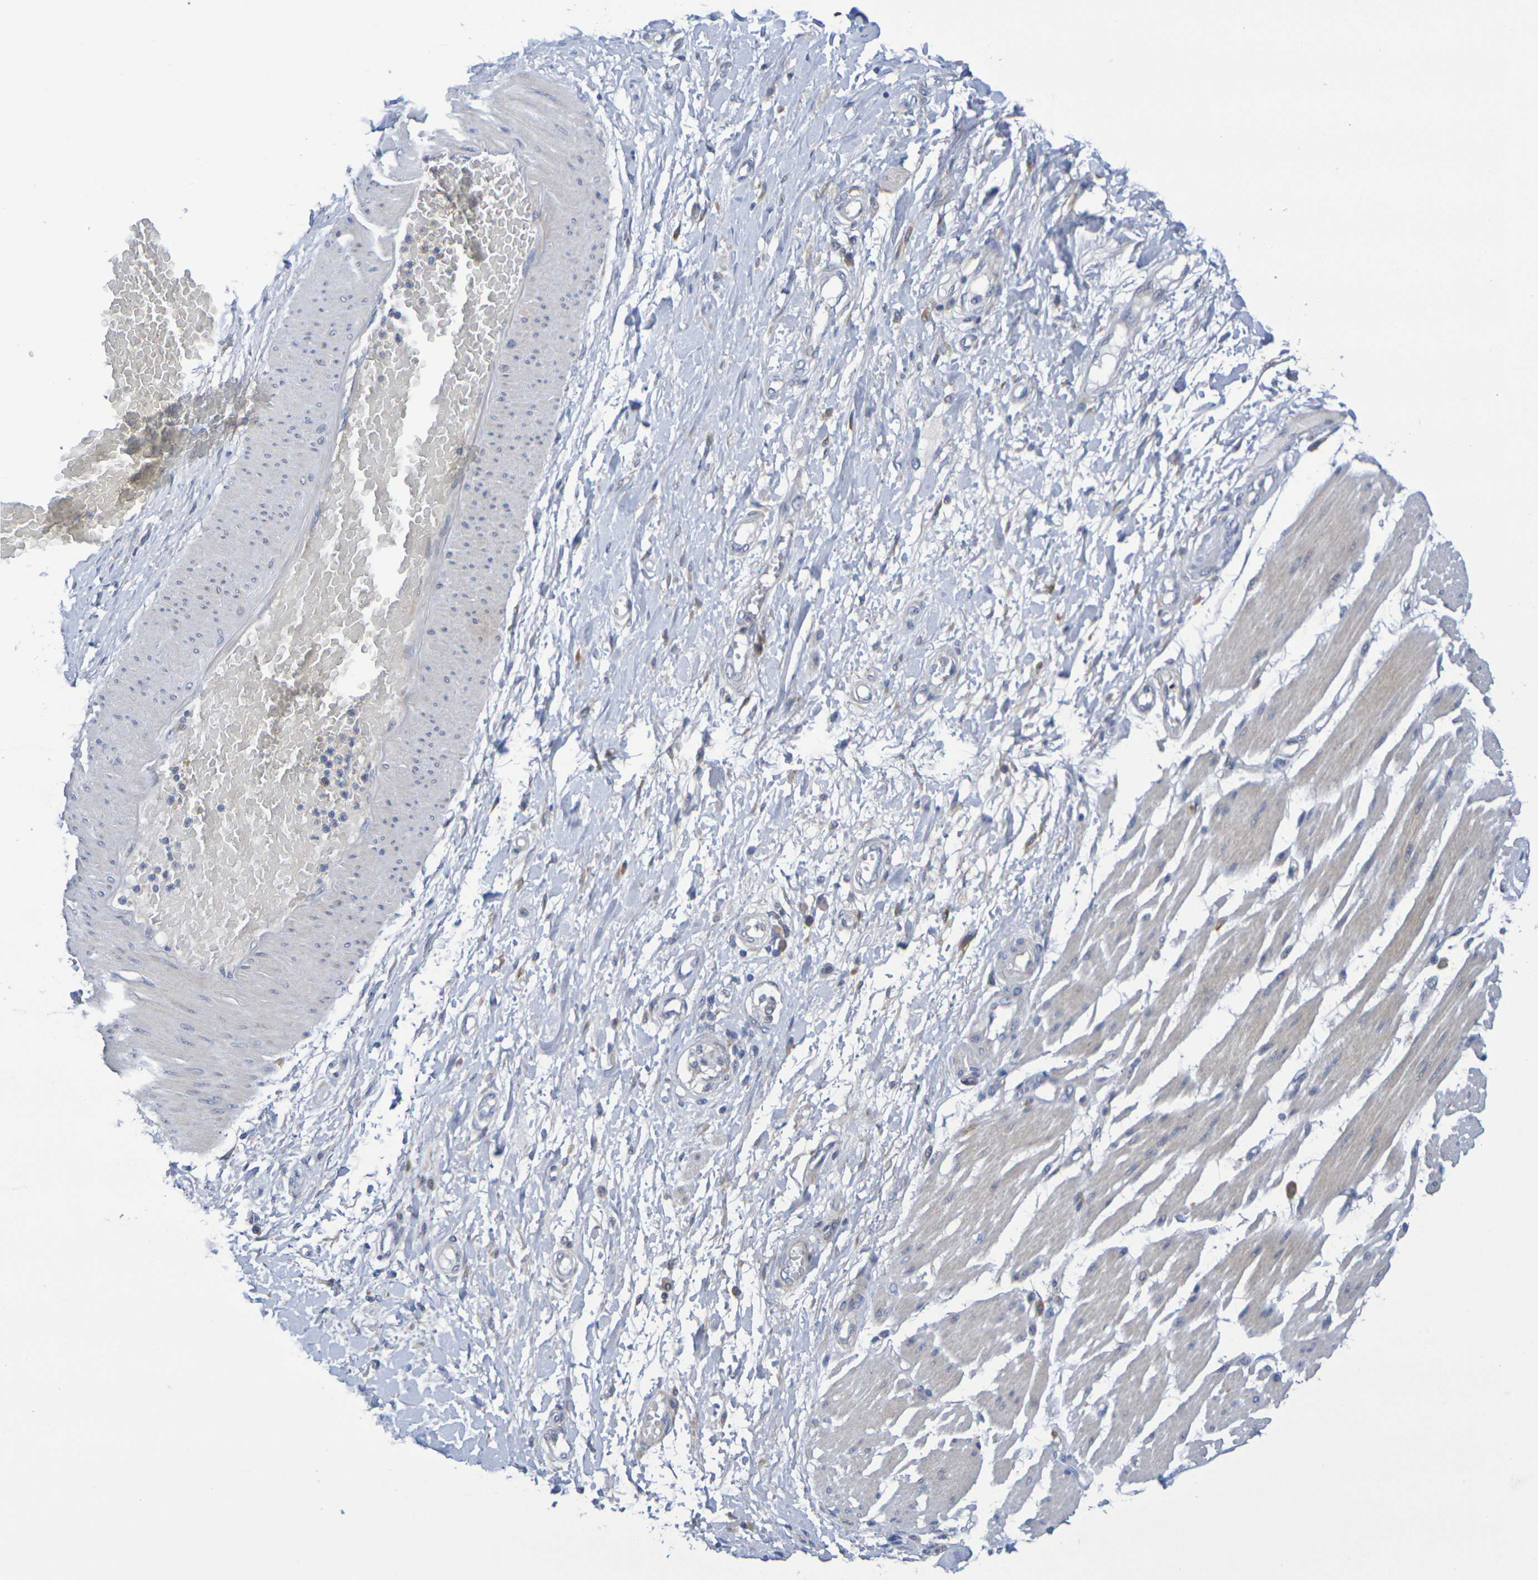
{"staining": {"intensity": "negative", "quantity": "none", "location": "none"}, "tissue": "adipose tissue", "cell_type": "Adipocytes", "image_type": "normal", "snomed": [{"axis": "morphology", "description": "Normal tissue, NOS"}, {"axis": "morphology", "description": "Adenocarcinoma, NOS"}, {"axis": "topography", "description": "Esophagus"}], "caption": "Immunohistochemistry (IHC) image of unremarkable adipose tissue stained for a protein (brown), which displays no positivity in adipocytes.", "gene": "SDC4", "patient": {"sex": "male", "age": 62}}